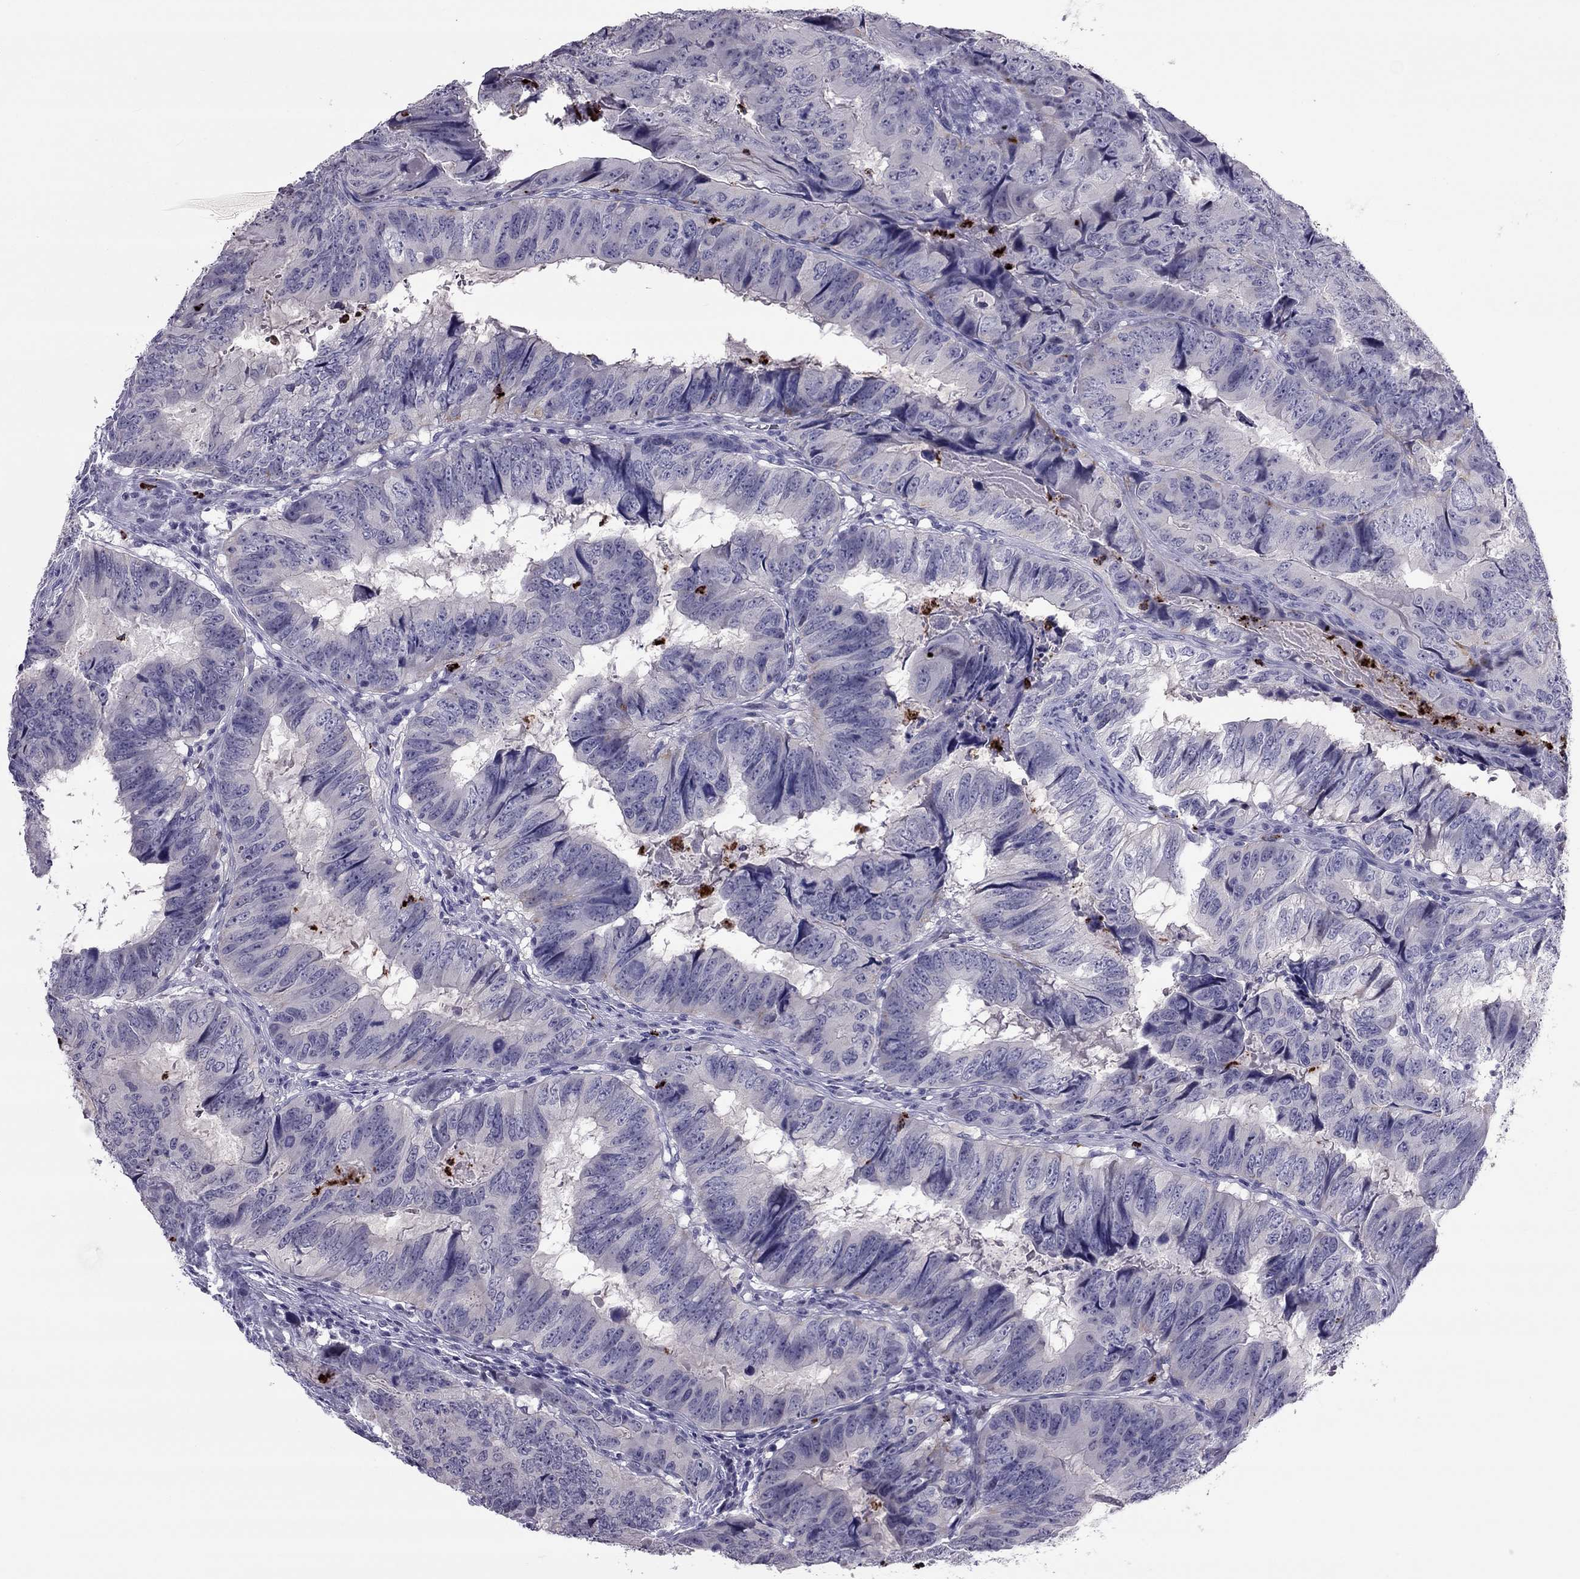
{"staining": {"intensity": "negative", "quantity": "none", "location": "none"}, "tissue": "colorectal cancer", "cell_type": "Tumor cells", "image_type": "cancer", "snomed": [{"axis": "morphology", "description": "Adenocarcinoma, NOS"}, {"axis": "topography", "description": "Colon"}], "caption": "This is an IHC image of human colorectal adenocarcinoma. There is no staining in tumor cells.", "gene": "CCL27", "patient": {"sex": "male", "age": 79}}